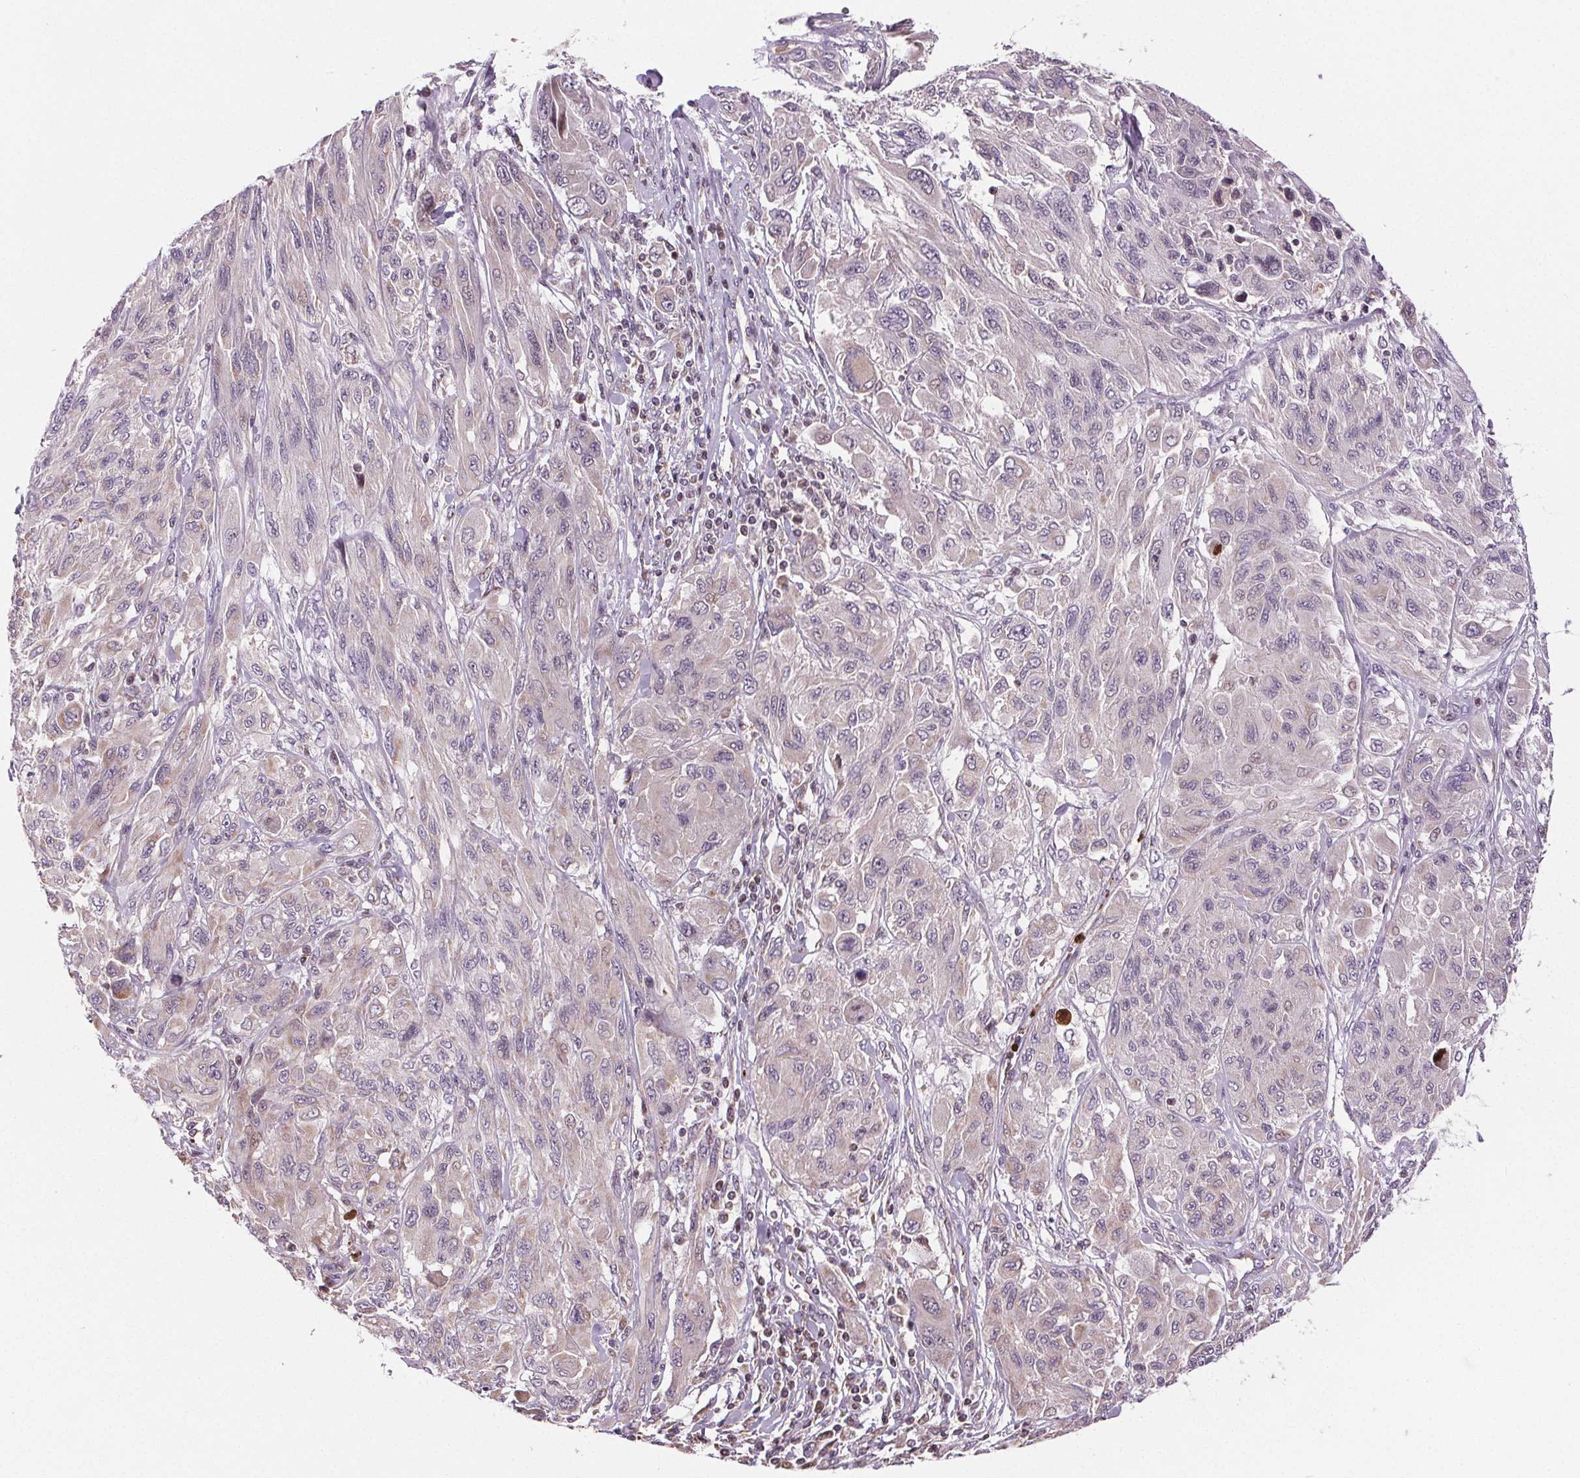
{"staining": {"intensity": "negative", "quantity": "none", "location": "none"}, "tissue": "melanoma", "cell_type": "Tumor cells", "image_type": "cancer", "snomed": [{"axis": "morphology", "description": "Malignant melanoma, NOS"}, {"axis": "topography", "description": "Skin"}], "caption": "This is a micrograph of immunohistochemistry (IHC) staining of melanoma, which shows no expression in tumor cells.", "gene": "SUCLA2", "patient": {"sex": "female", "age": 91}}